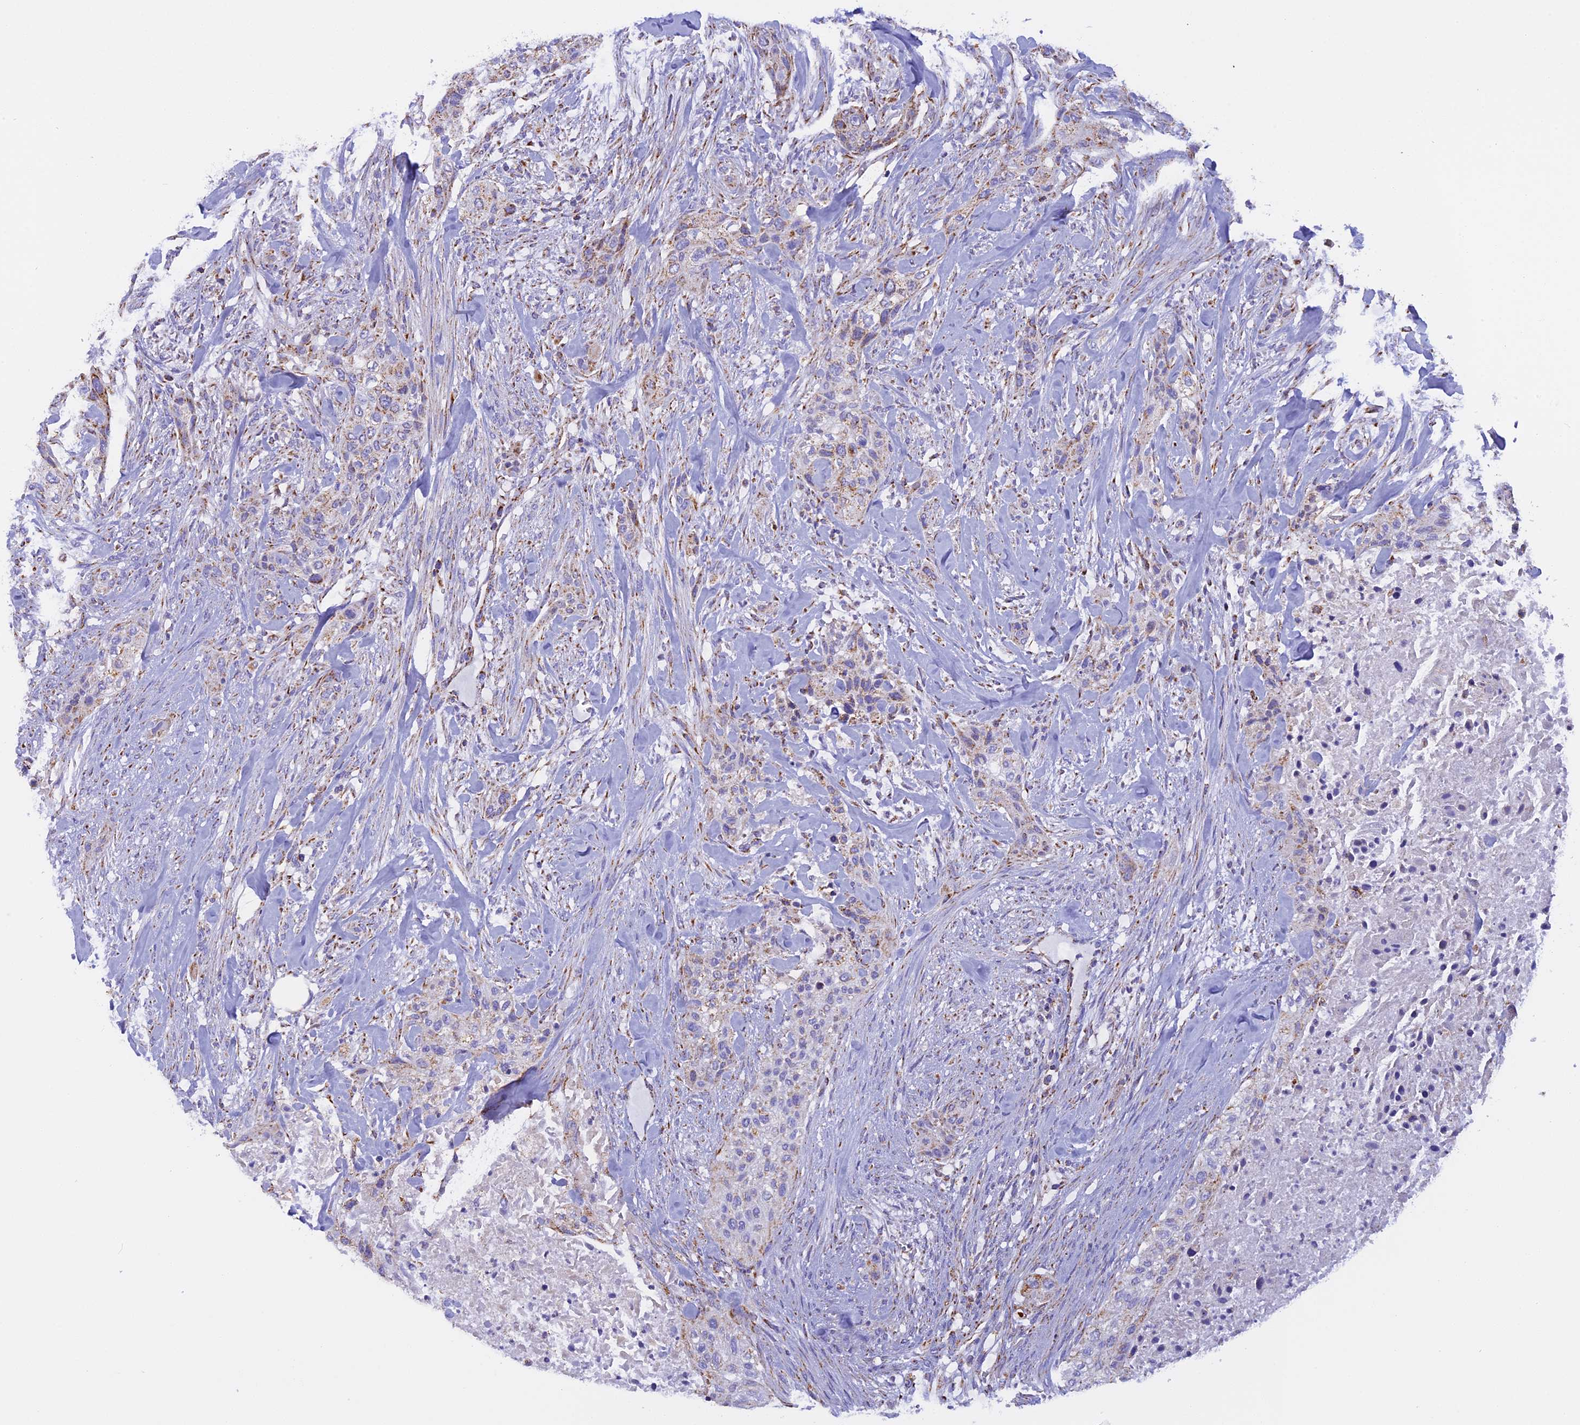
{"staining": {"intensity": "weak", "quantity": "25%-75%", "location": "cytoplasmic/membranous"}, "tissue": "urothelial cancer", "cell_type": "Tumor cells", "image_type": "cancer", "snomed": [{"axis": "morphology", "description": "Urothelial carcinoma, High grade"}, {"axis": "topography", "description": "Urinary bladder"}], "caption": "Immunohistochemical staining of urothelial cancer demonstrates low levels of weak cytoplasmic/membranous positivity in approximately 25%-75% of tumor cells.", "gene": "KCNG1", "patient": {"sex": "male", "age": 35}}